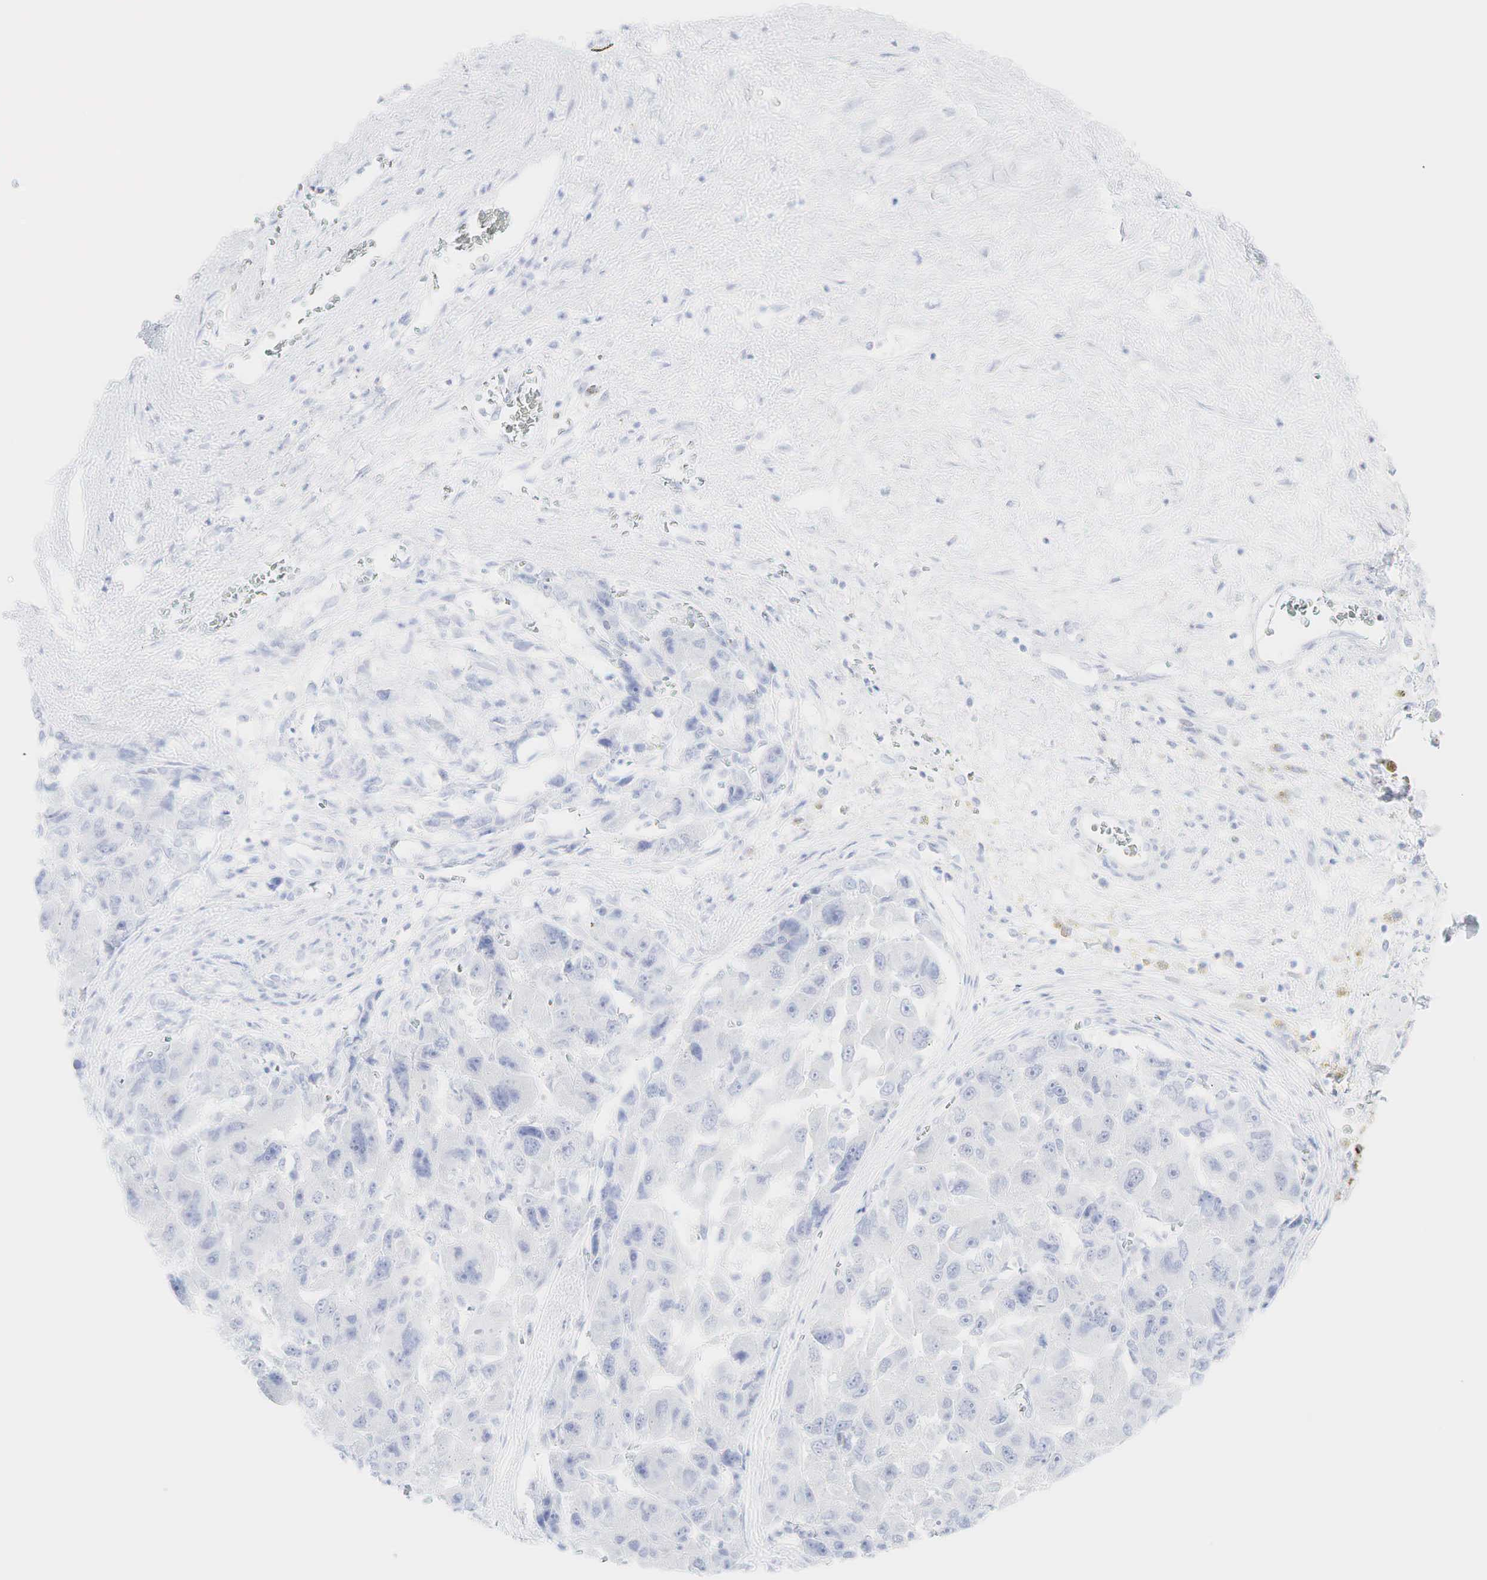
{"staining": {"intensity": "negative", "quantity": "none", "location": "none"}, "tissue": "liver cancer", "cell_type": "Tumor cells", "image_type": "cancer", "snomed": [{"axis": "morphology", "description": "Carcinoma, Hepatocellular, NOS"}, {"axis": "topography", "description": "Liver"}], "caption": "Liver cancer (hepatocellular carcinoma) was stained to show a protein in brown. There is no significant positivity in tumor cells.", "gene": "CEACAM5", "patient": {"sex": "male", "age": 64}}